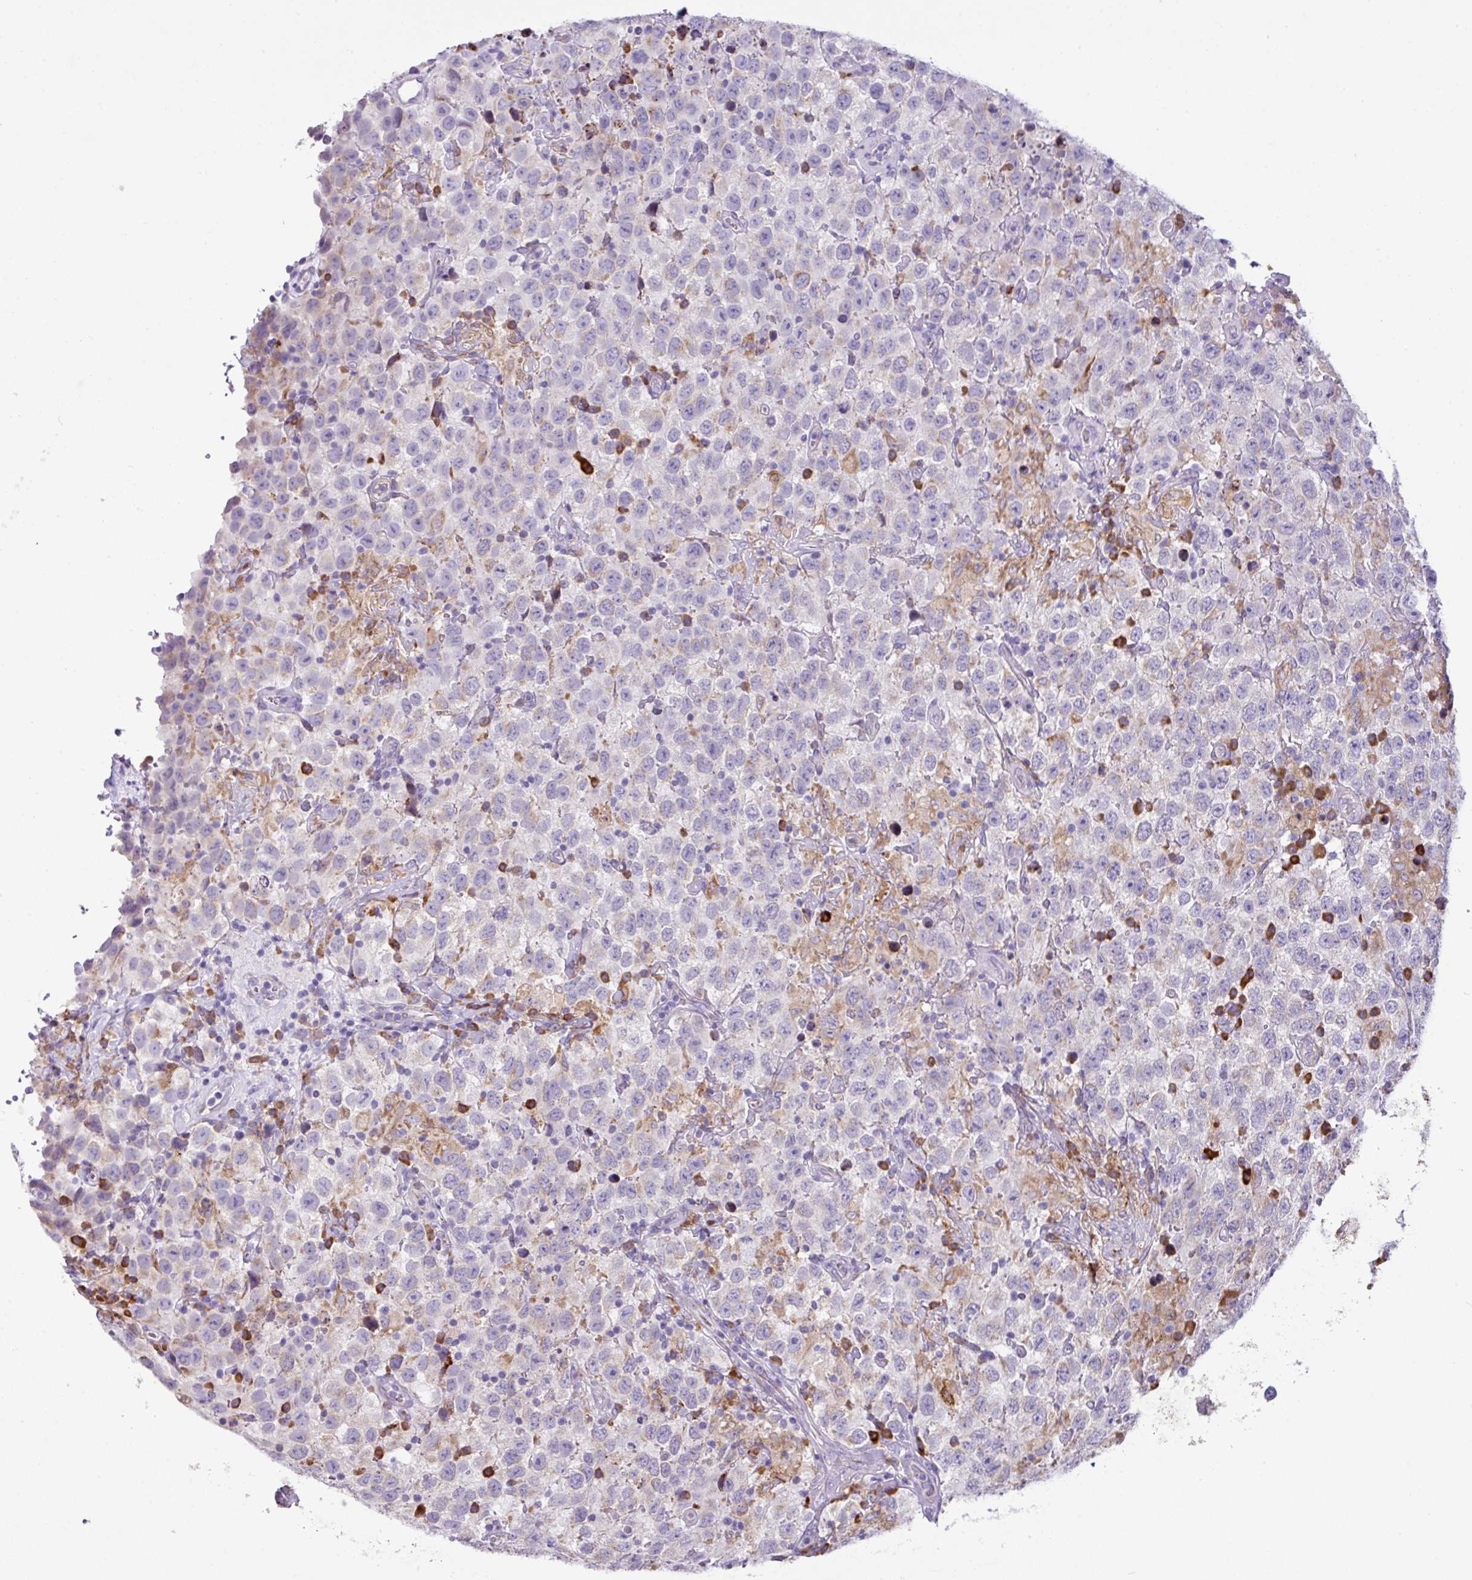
{"staining": {"intensity": "negative", "quantity": "none", "location": "none"}, "tissue": "testis cancer", "cell_type": "Tumor cells", "image_type": "cancer", "snomed": [{"axis": "morphology", "description": "Seminoma, NOS"}, {"axis": "topography", "description": "Testis"}], "caption": "Testis cancer (seminoma) was stained to show a protein in brown. There is no significant staining in tumor cells.", "gene": "RGS21", "patient": {"sex": "male", "age": 41}}